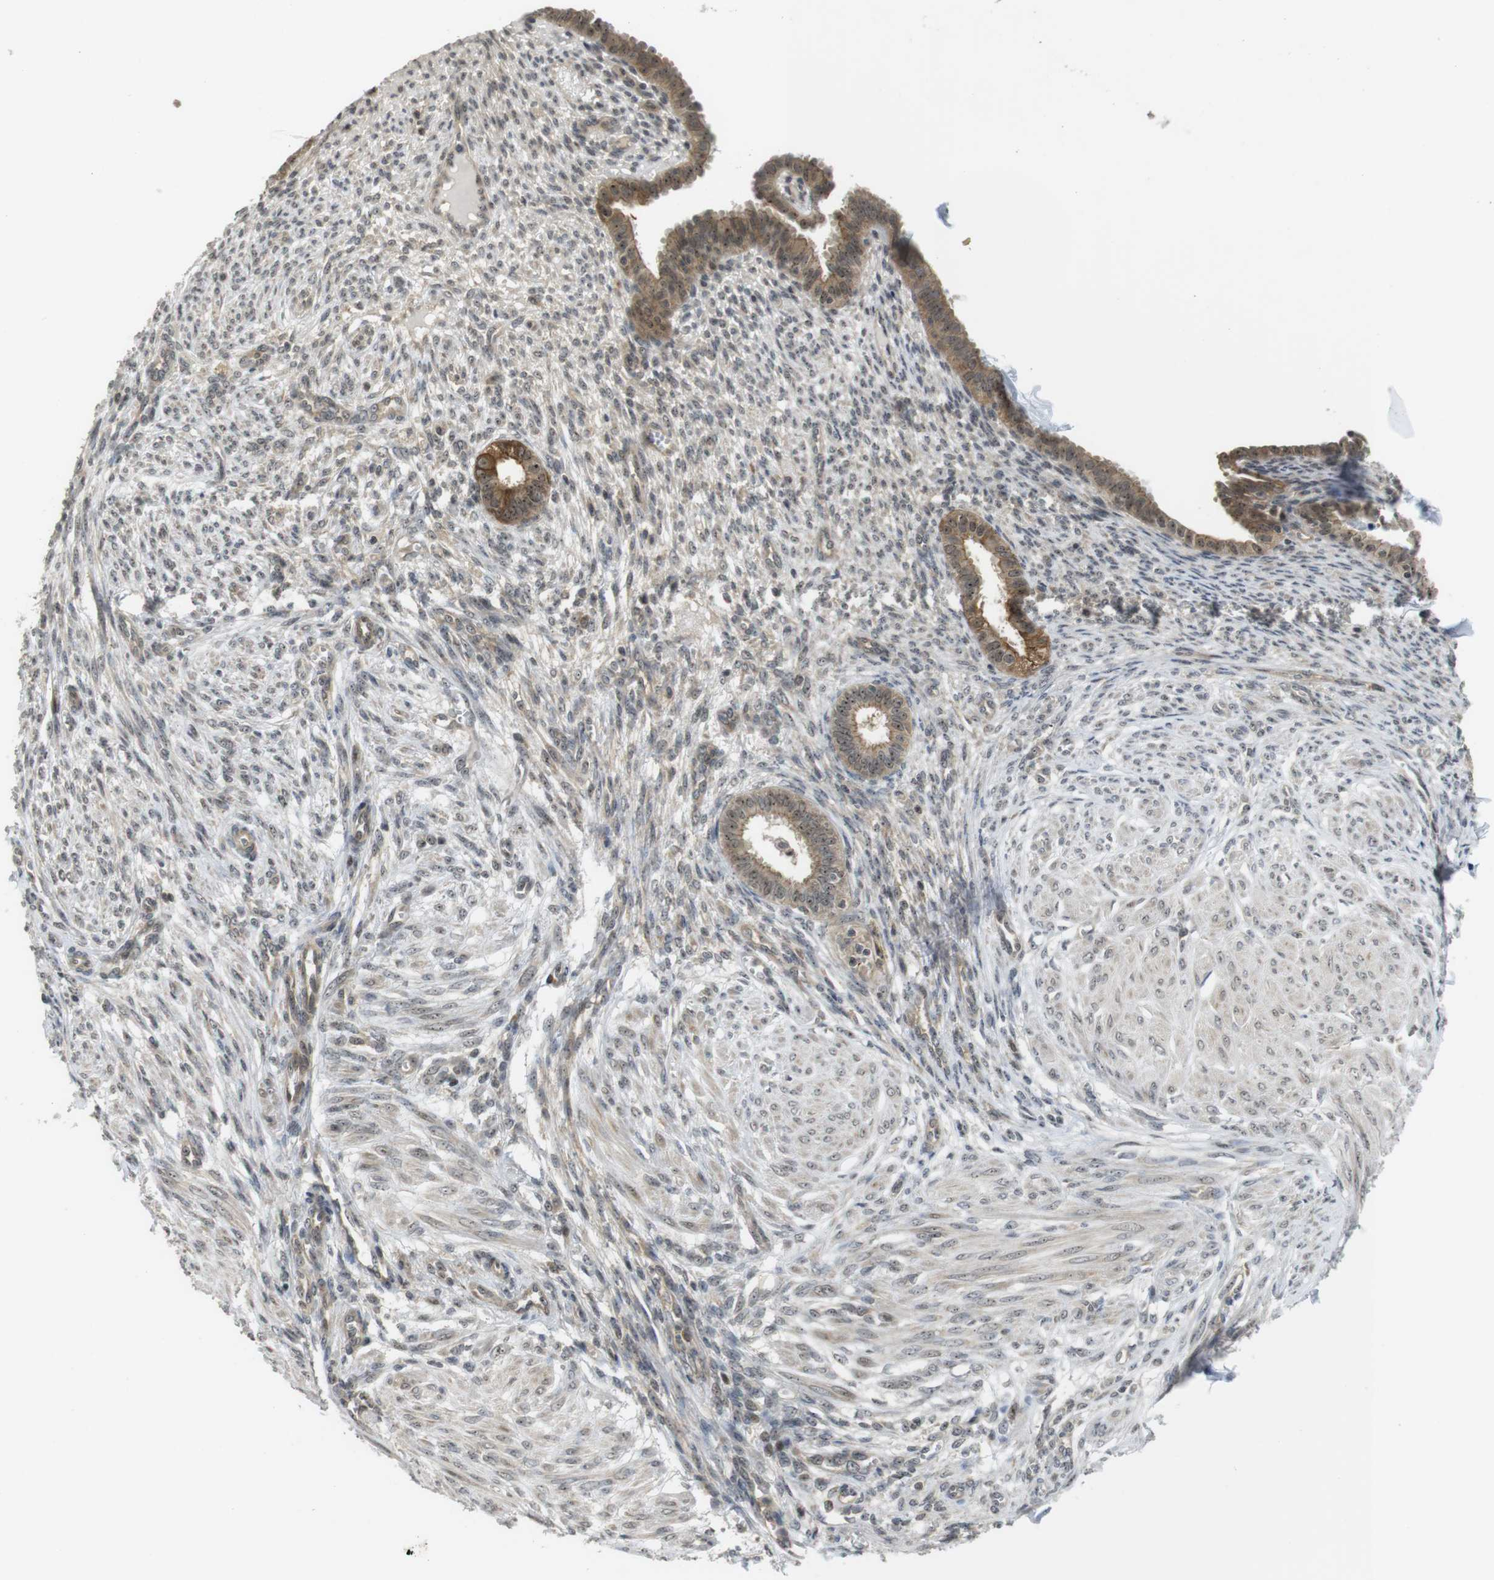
{"staining": {"intensity": "moderate", "quantity": "25%-75%", "location": "cytoplasmic/membranous"}, "tissue": "endometrium", "cell_type": "Cells in endometrial stroma", "image_type": "normal", "snomed": [{"axis": "morphology", "description": "Normal tissue, NOS"}, {"axis": "topography", "description": "Endometrium"}], "caption": "Moderate cytoplasmic/membranous positivity for a protein is seen in about 25%-75% of cells in endometrial stroma of benign endometrium using IHC.", "gene": "CC2D1A", "patient": {"sex": "female", "age": 72}}